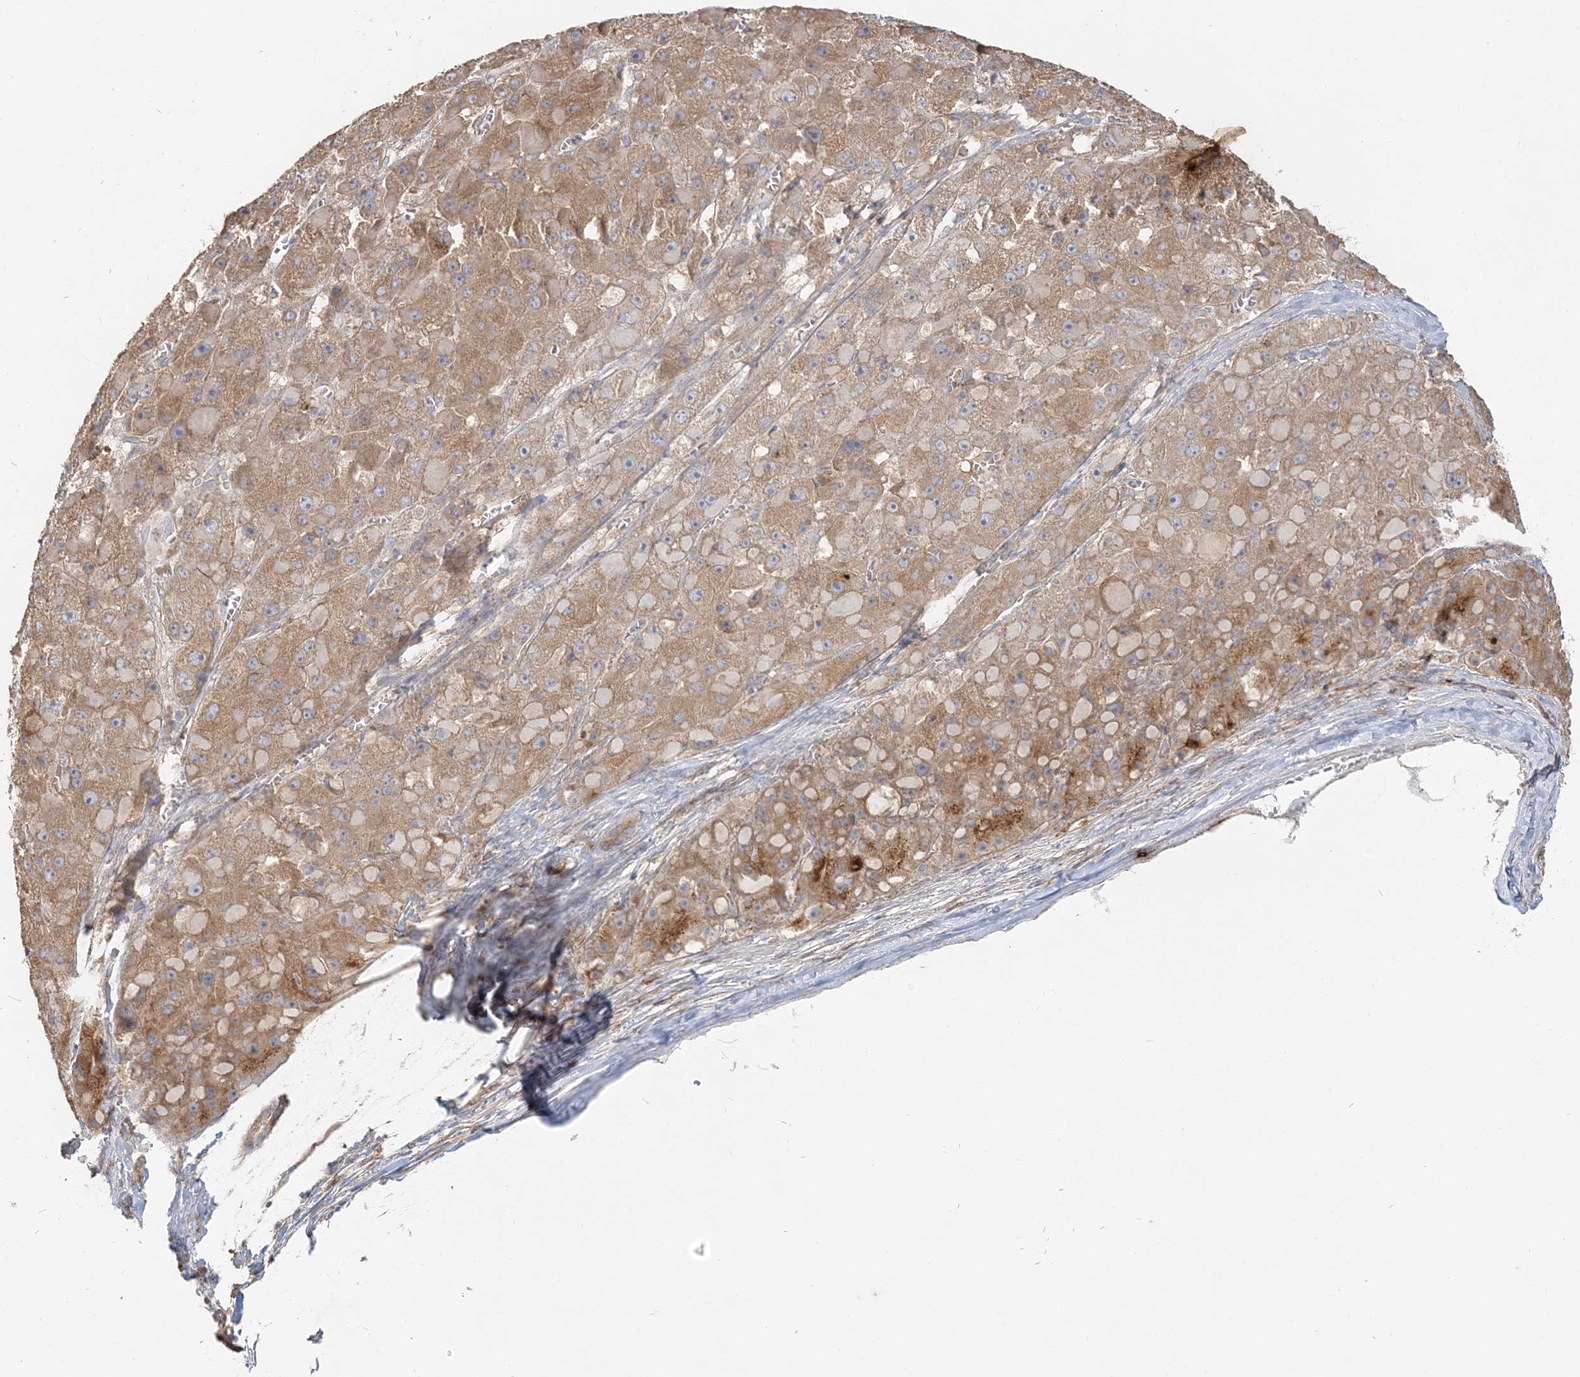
{"staining": {"intensity": "moderate", "quantity": ">75%", "location": "cytoplasmic/membranous"}, "tissue": "liver cancer", "cell_type": "Tumor cells", "image_type": "cancer", "snomed": [{"axis": "morphology", "description": "Carcinoma, Hepatocellular, NOS"}, {"axis": "topography", "description": "Liver"}], "caption": "DAB immunohistochemical staining of human liver cancer demonstrates moderate cytoplasmic/membranous protein staining in about >75% of tumor cells. (brown staining indicates protein expression, while blue staining denotes nuclei).", "gene": "RAB14", "patient": {"sex": "female", "age": 73}}